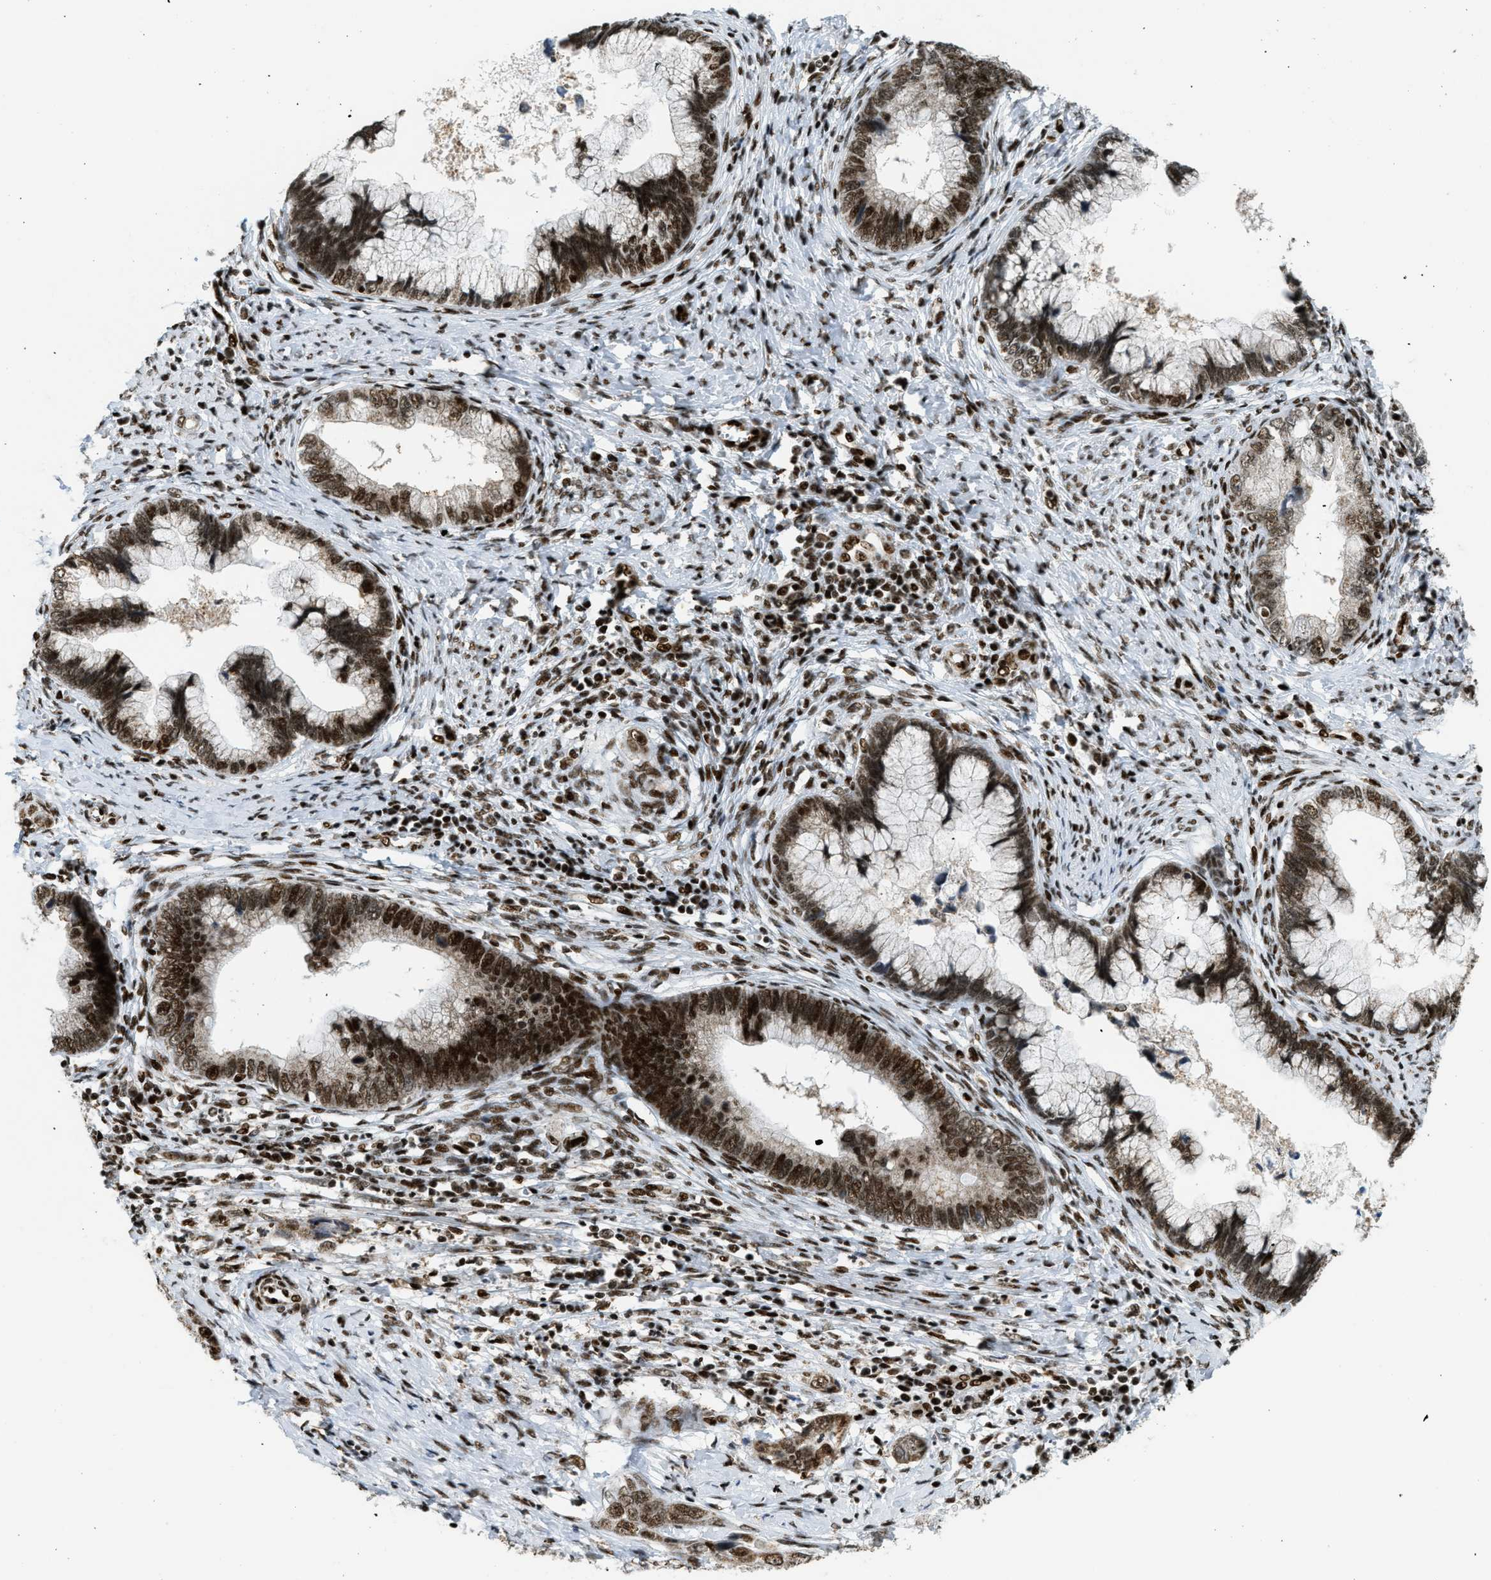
{"staining": {"intensity": "moderate", "quantity": ">75%", "location": "nuclear"}, "tissue": "cervical cancer", "cell_type": "Tumor cells", "image_type": "cancer", "snomed": [{"axis": "morphology", "description": "Adenocarcinoma, NOS"}, {"axis": "topography", "description": "Cervix"}], "caption": "Human cervical adenocarcinoma stained with a protein marker reveals moderate staining in tumor cells.", "gene": "GABPB1", "patient": {"sex": "female", "age": 44}}